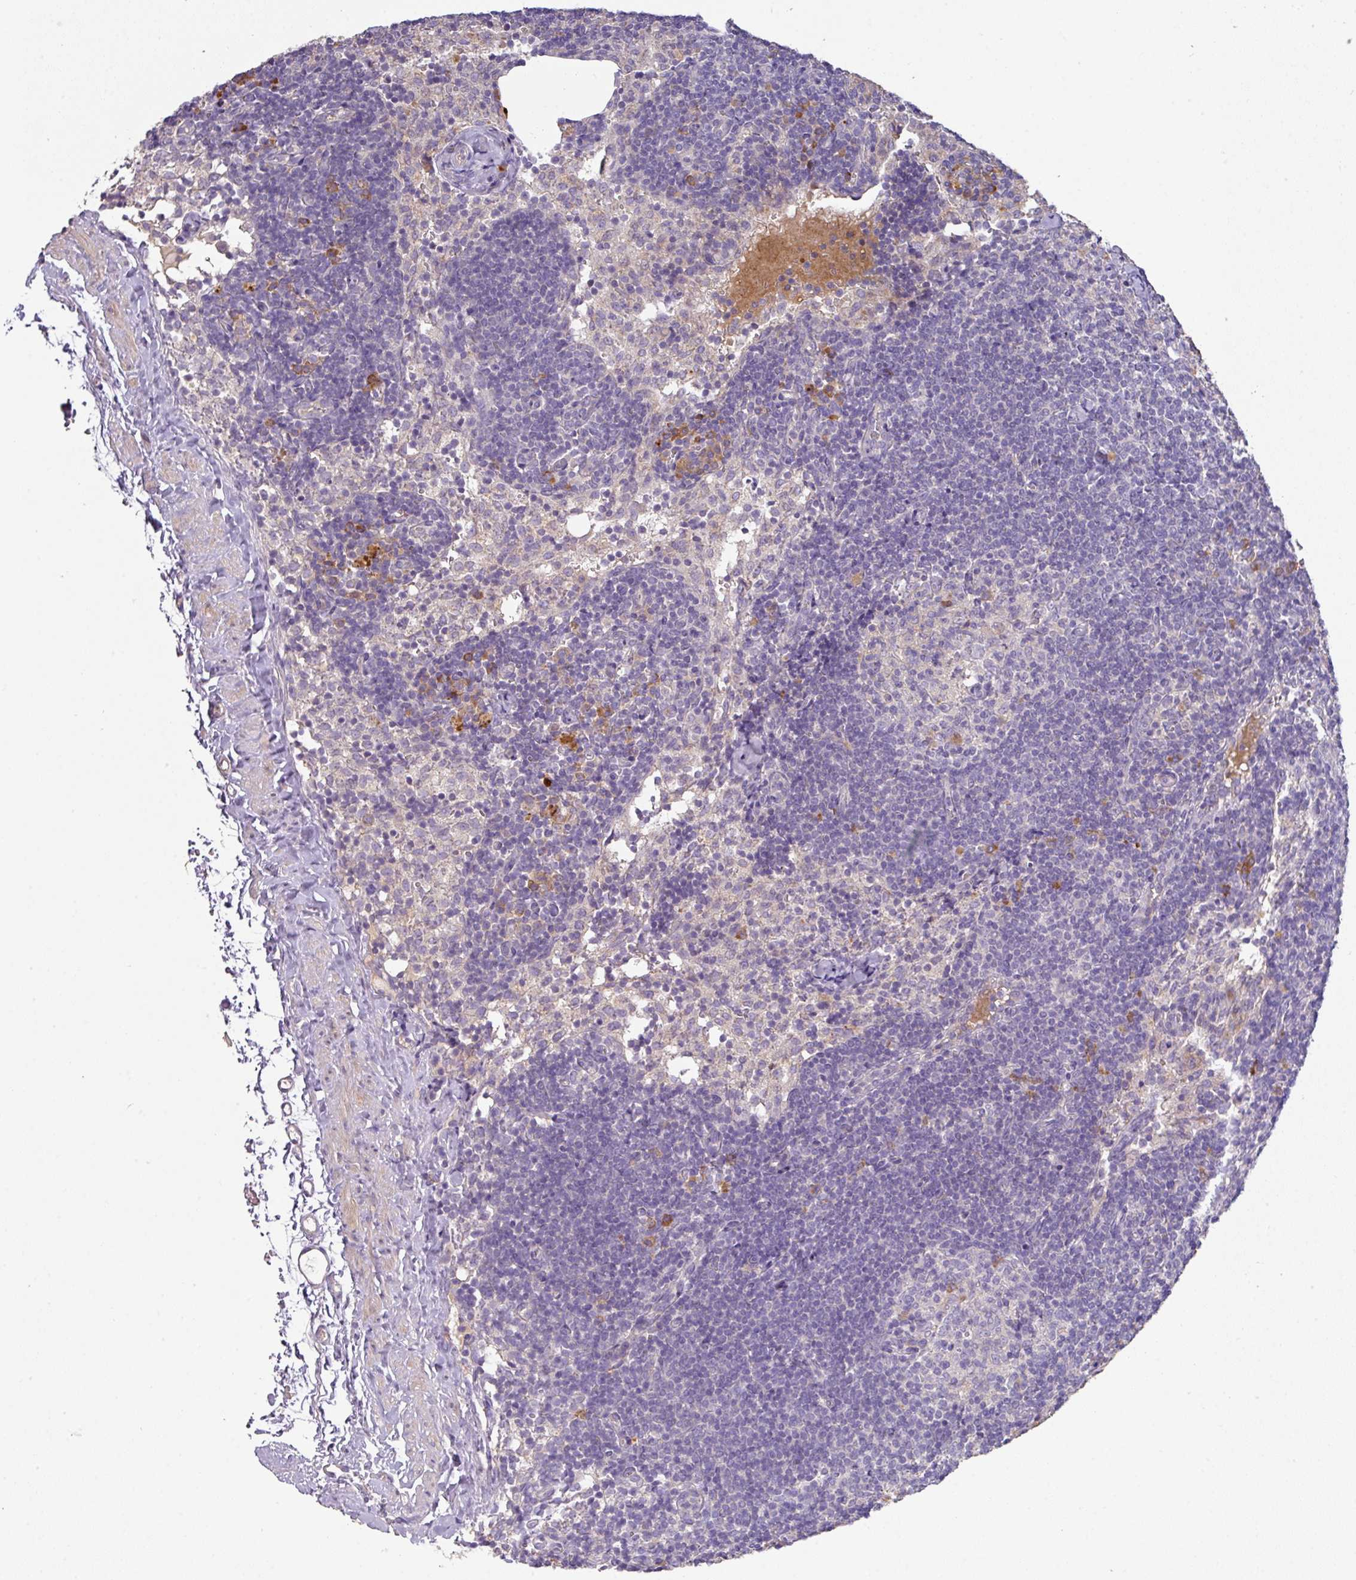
{"staining": {"intensity": "moderate", "quantity": "<25%", "location": "cytoplasmic/membranous"}, "tissue": "lymph node", "cell_type": "Germinal center cells", "image_type": "normal", "snomed": [{"axis": "morphology", "description": "Normal tissue, NOS"}, {"axis": "topography", "description": "Lymph node"}], "caption": "High-power microscopy captured an immunohistochemistry (IHC) image of normal lymph node, revealing moderate cytoplasmic/membranous staining in about <25% of germinal center cells. (brown staining indicates protein expression, while blue staining denotes nuclei).", "gene": "ZNF266", "patient": {"sex": "female", "age": 52}}